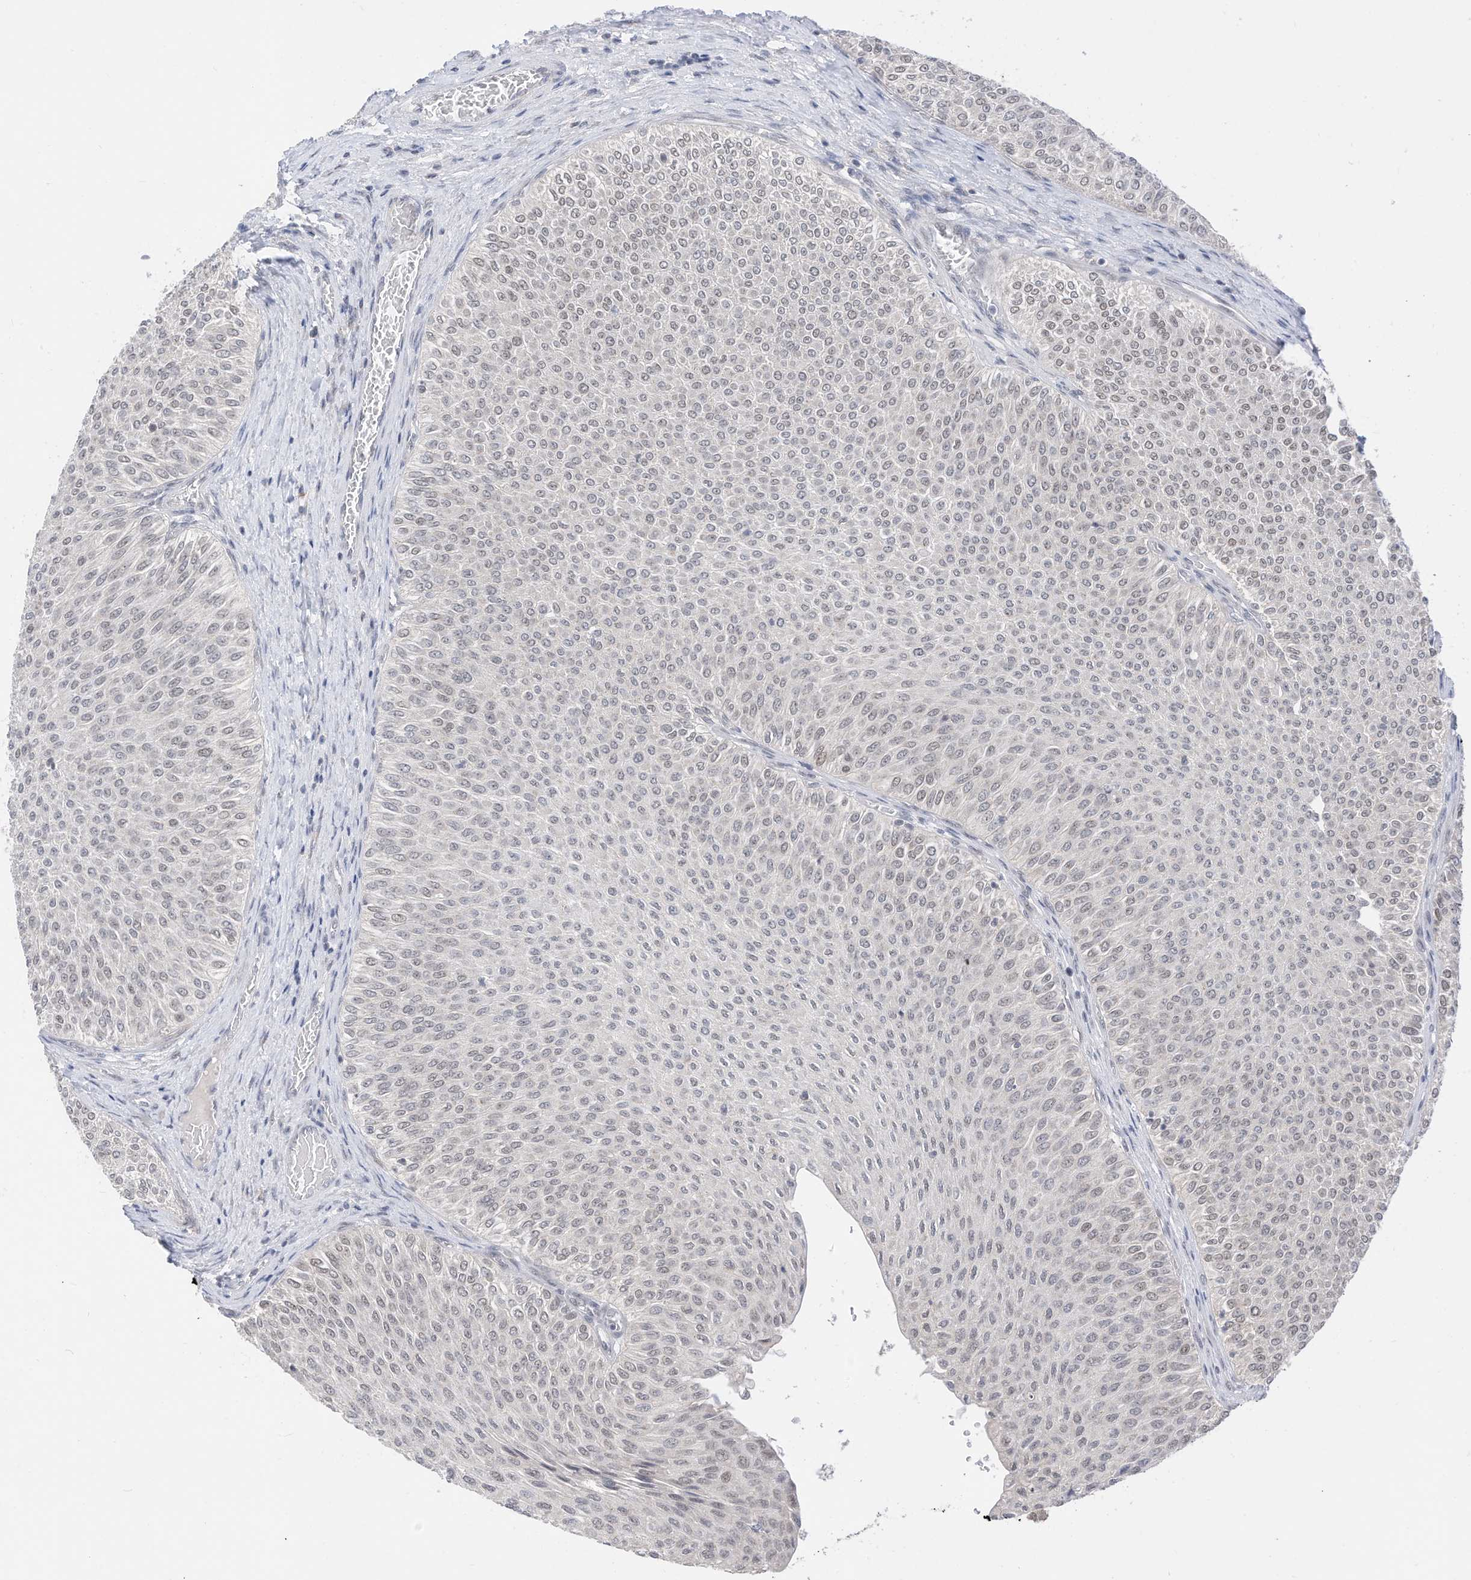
{"staining": {"intensity": "negative", "quantity": "none", "location": "none"}, "tissue": "urothelial cancer", "cell_type": "Tumor cells", "image_type": "cancer", "snomed": [{"axis": "morphology", "description": "Urothelial carcinoma, Low grade"}, {"axis": "topography", "description": "Urinary bladder"}], "caption": "DAB (3,3'-diaminobenzidine) immunohistochemical staining of human urothelial cancer shows no significant positivity in tumor cells.", "gene": "OGT", "patient": {"sex": "male", "age": 78}}